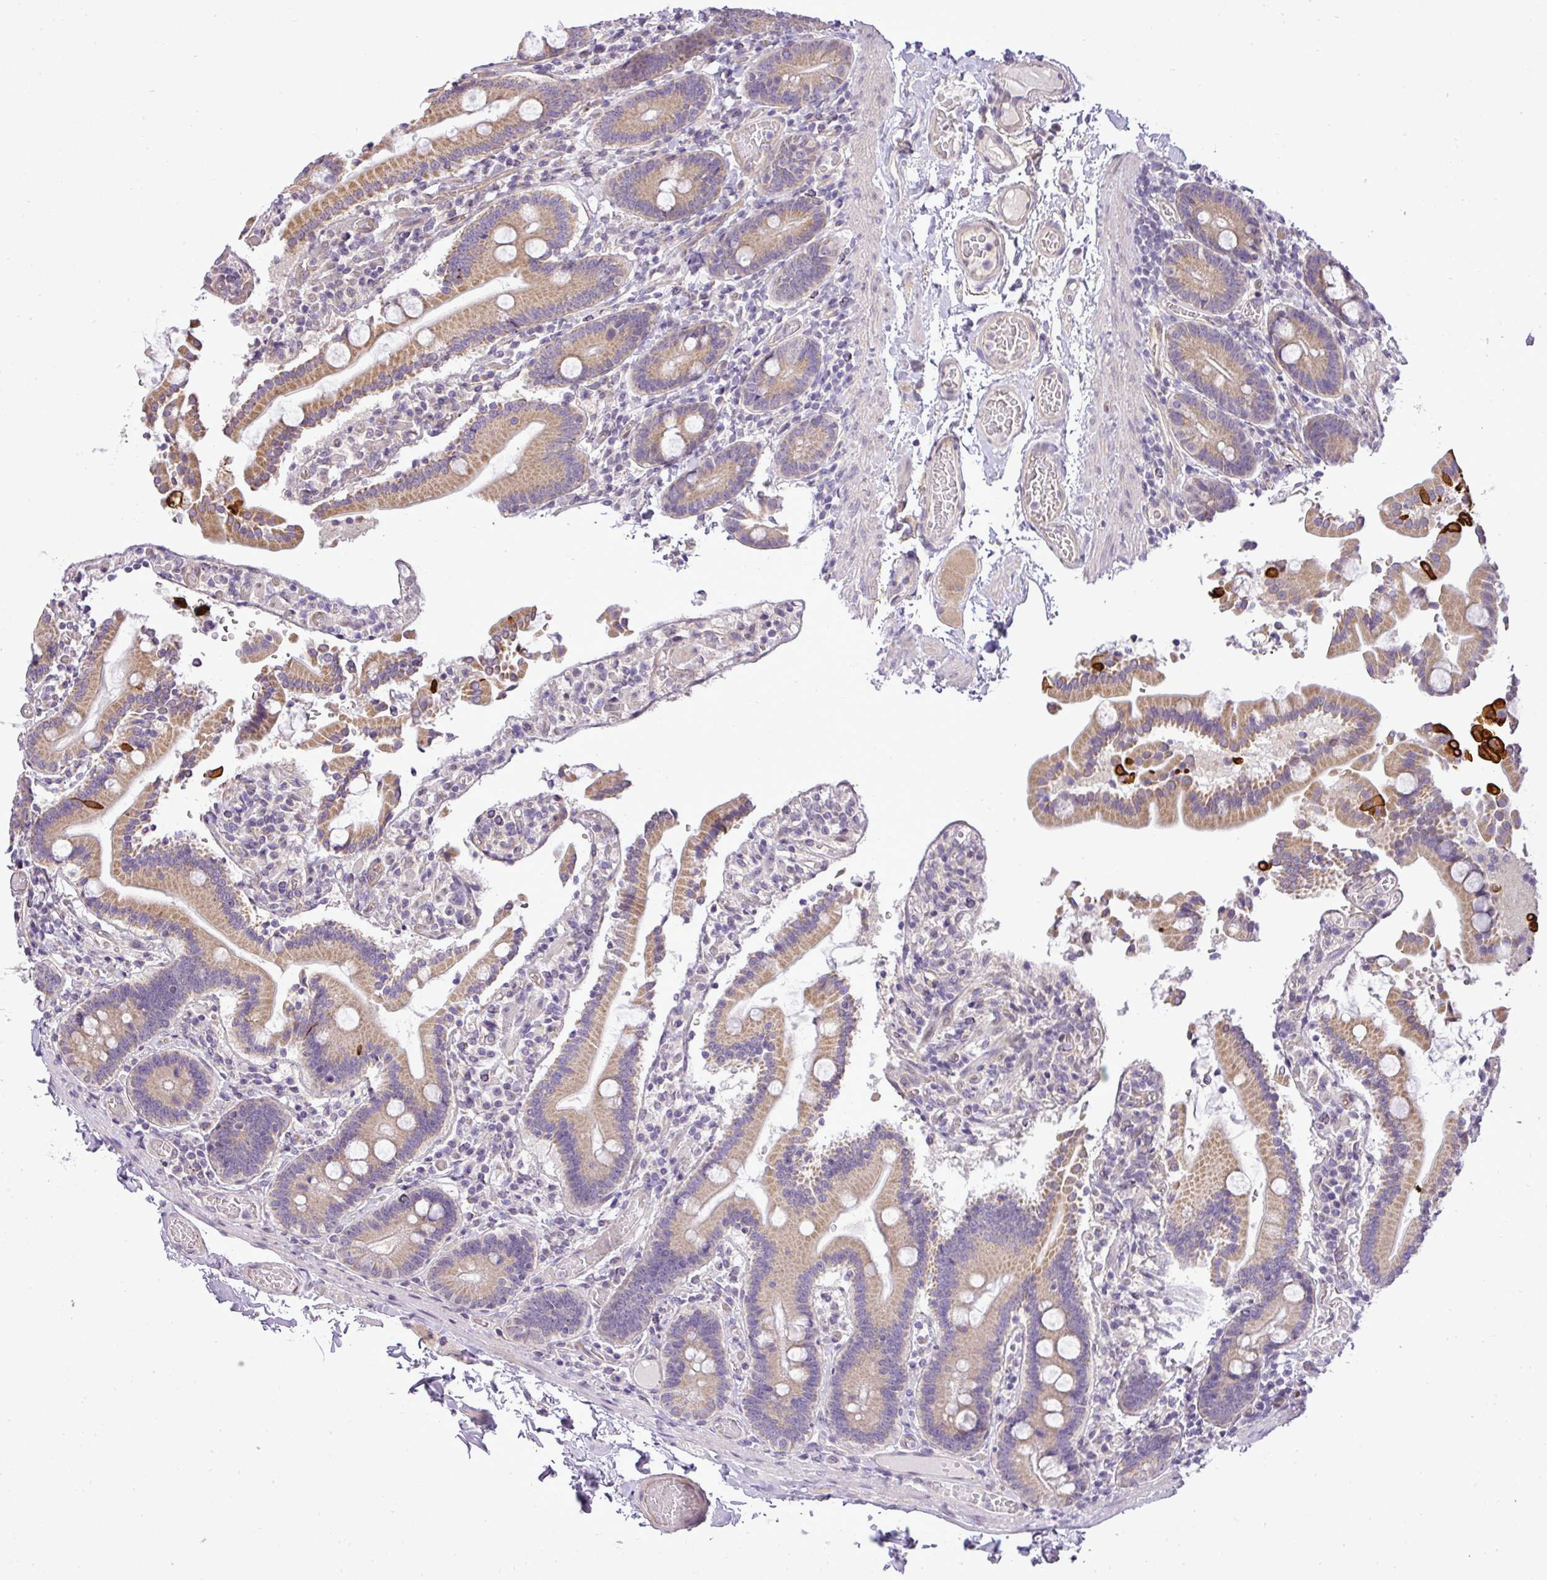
{"staining": {"intensity": "moderate", "quantity": ">75%", "location": "cytoplasmic/membranous"}, "tissue": "duodenum", "cell_type": "Glandular cells", "image_type": "normal", "snomed": [{"axis": "morphology", "description": "Normal tissue, NOS"}, {"axis": "topography", "description": "Duodenum"}], "caption": "An immunohistochemistry histopathology image of normal tissue is shown. Protein staining in brown labels moderate cytoplasmic/membranous positivity in duodenum within glandular cells. (IHC, brightfield microscopy, high magnification).", "gene": "ZDHHC1", "patient": {"sex": "male", "age": 55}}